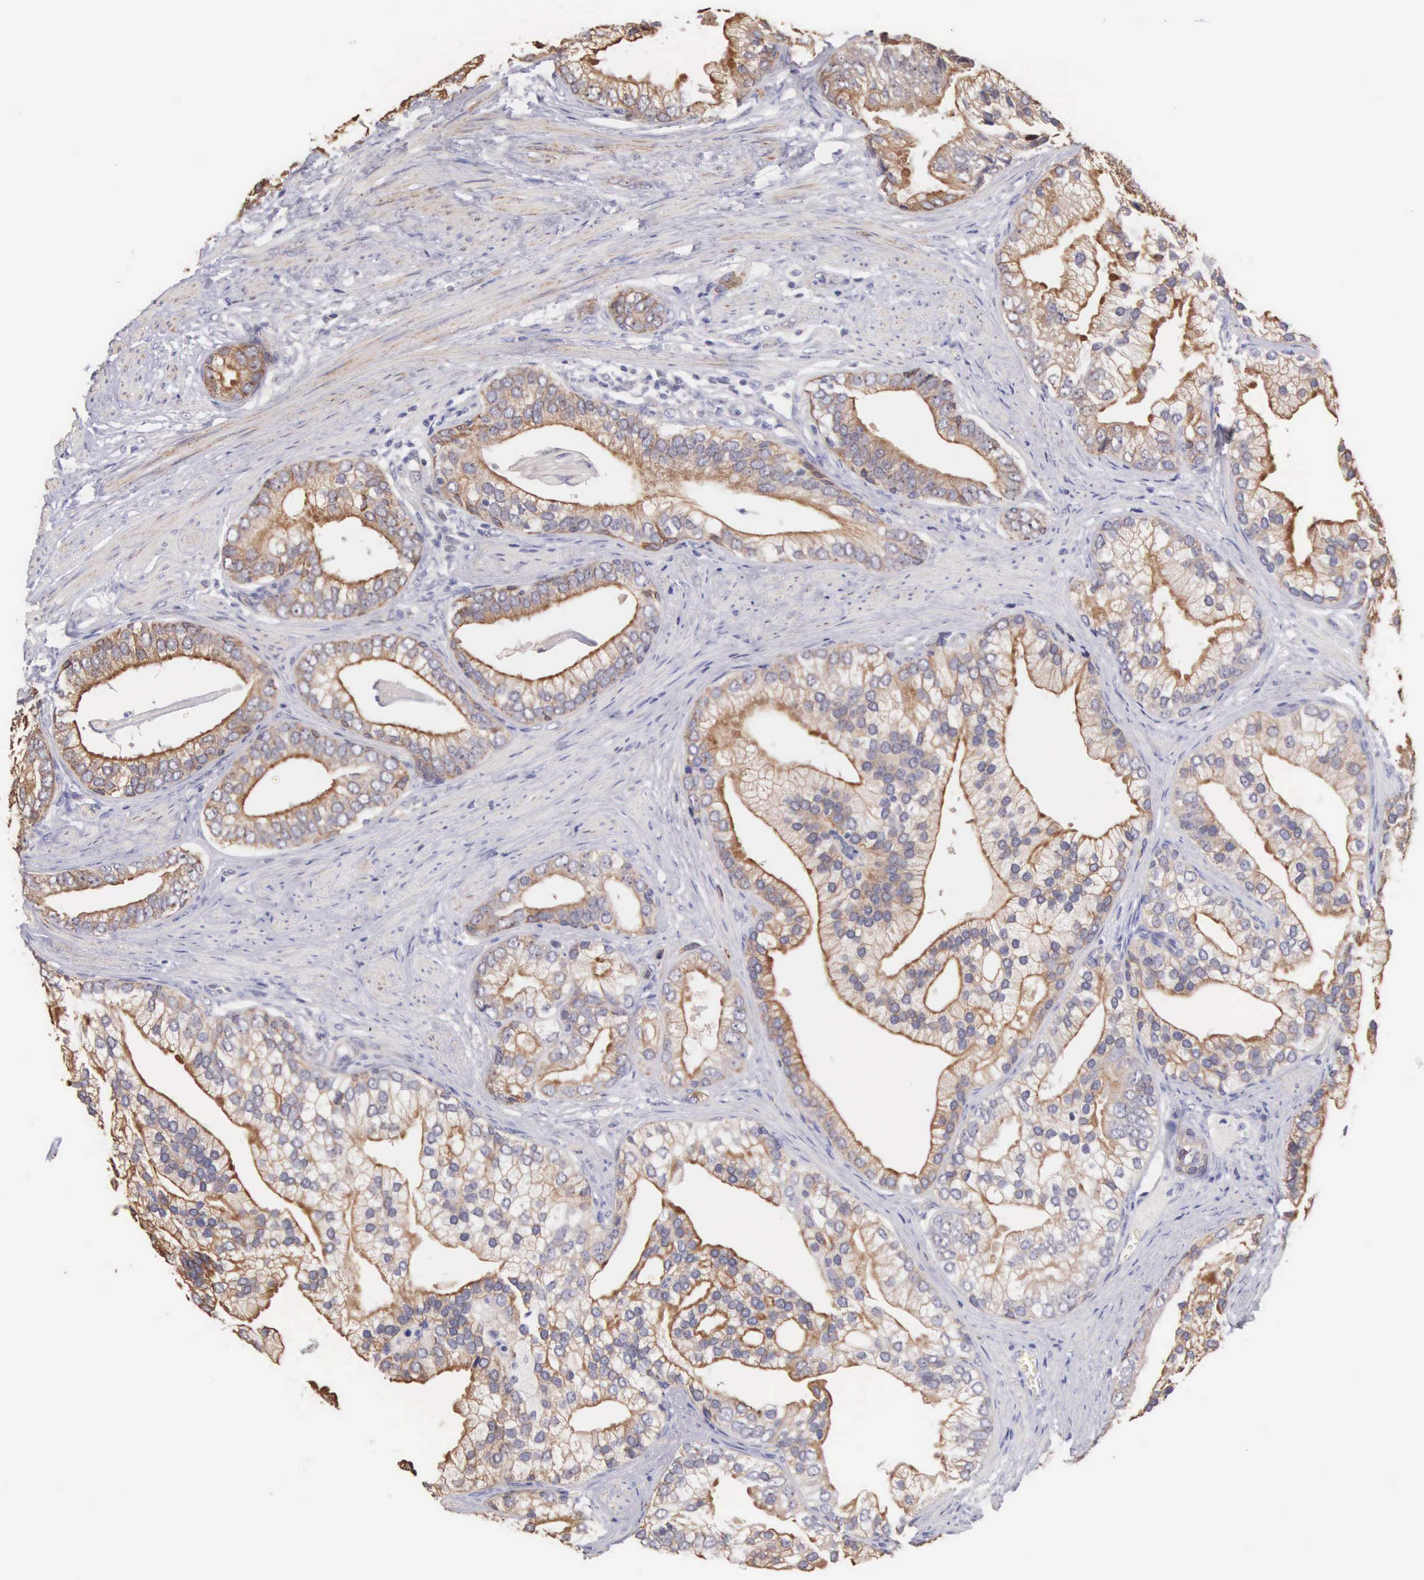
{"staining": {"intensity": "moderate", "quantity": "25%-75%", "location": "cytoplasmic/membranous"}, "tissue": "prostate cancer", "cell_type": "Tumor cells", "image_type": "cancer", "snomed": [{"axis": "morphology", "description": "Adenocarcinoma, Medium grade"}, {"axis": "topography", "description": "Prostate"}], "caption": "A brown stain shows moderate cytoplasmic/membranous expression of a protein in prostate adenocarcinoma (medium-grade) tumor cells.", "gene": "PIR", "patient": {"sex": "male", "age": 65}}